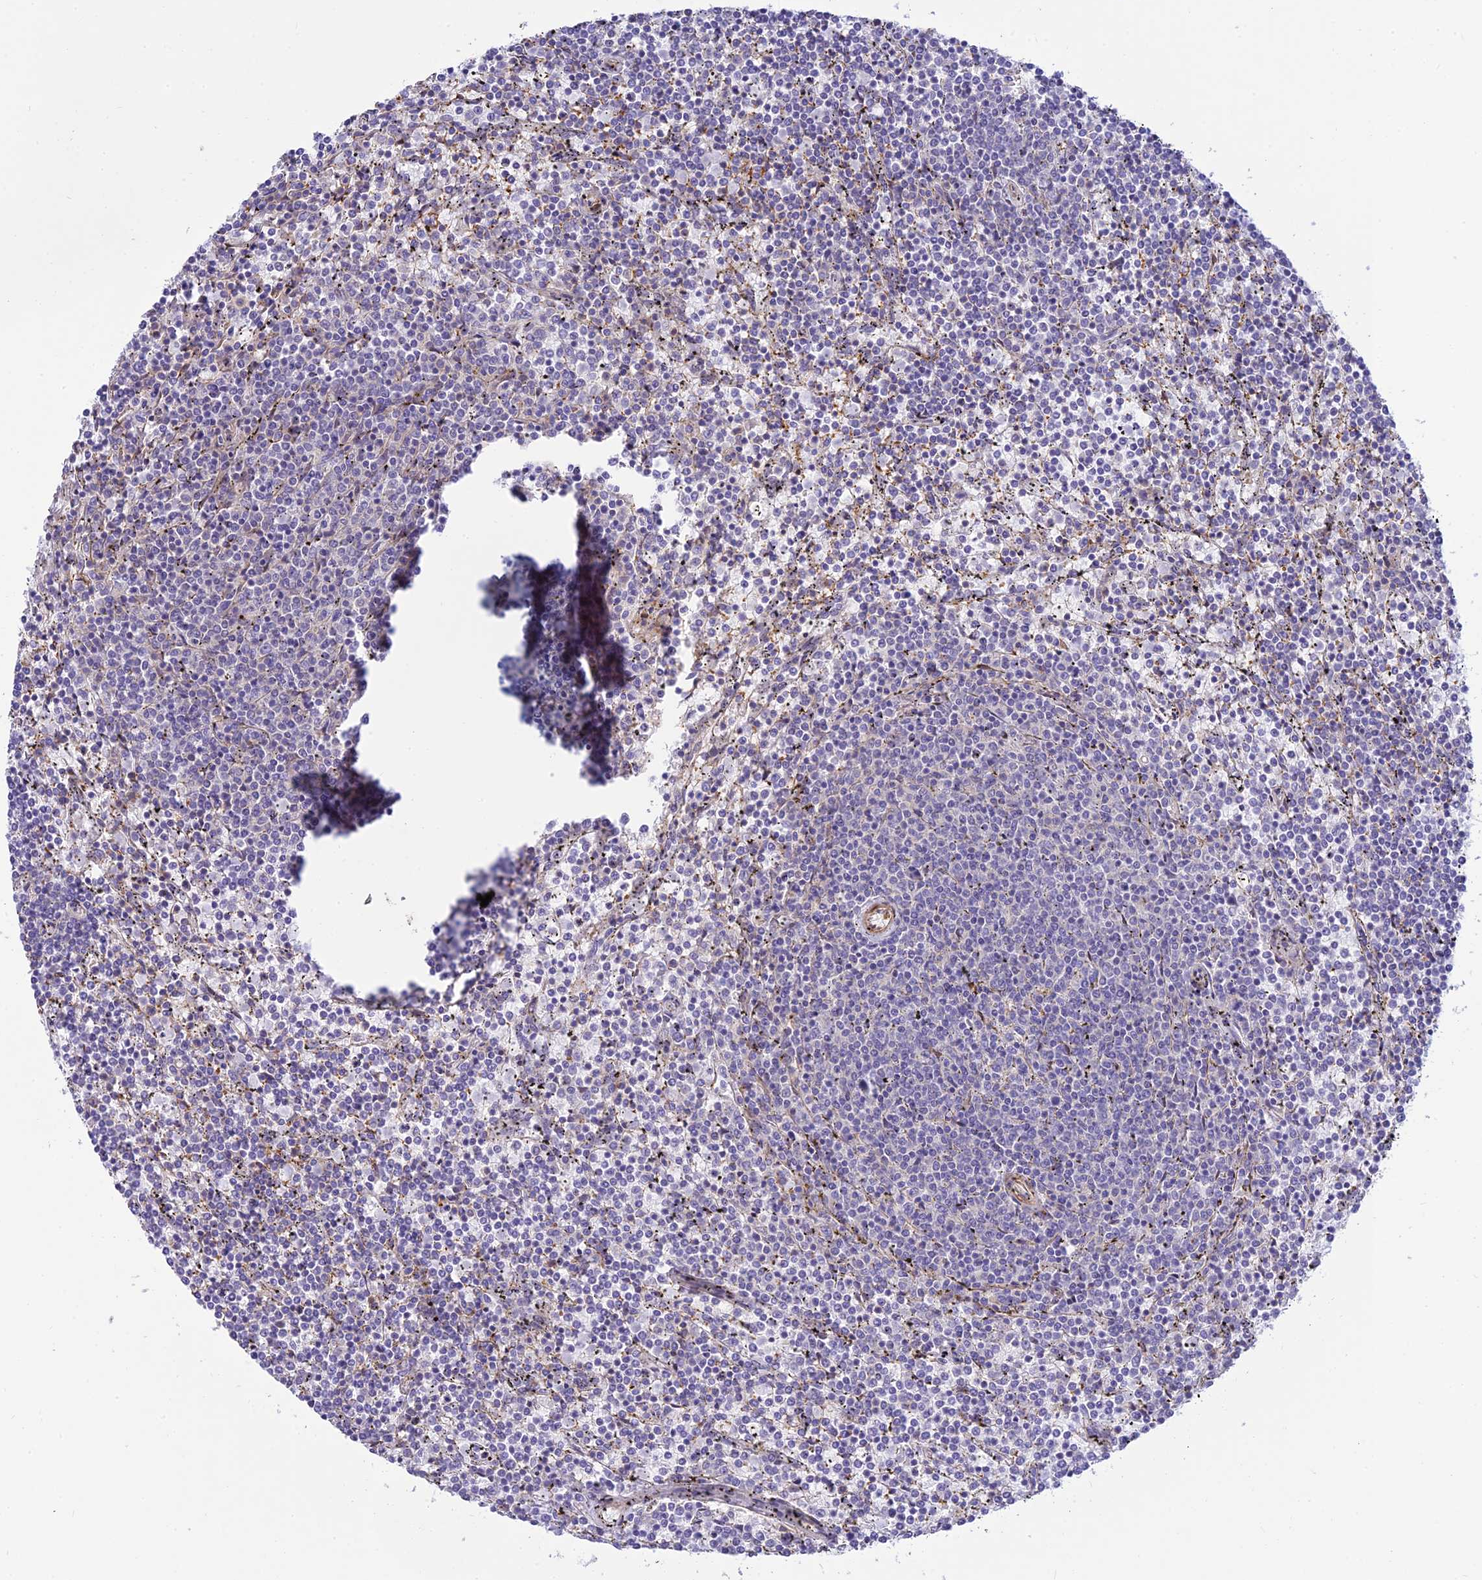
{"staining": {"intensity": "negative", "quantity": "none", "location": "none"}, "tissue": "lymphoma", "cell_type": "Tumor cells", "image_type": "cancer", "snomed": [{"axis": "morphology", "description": "Malignant lymphoma, non-Hodgkin's type, Low grade"}, {"axis": "topography", "description": "Spleen"}], "caption": "This is a histopathology image of immunohistochemistry (IHC) staining of lymphoma, which shows no expression in tumor cells.", "gene": "FBXW4", "patient": {"sex": "female", "age": 50}}